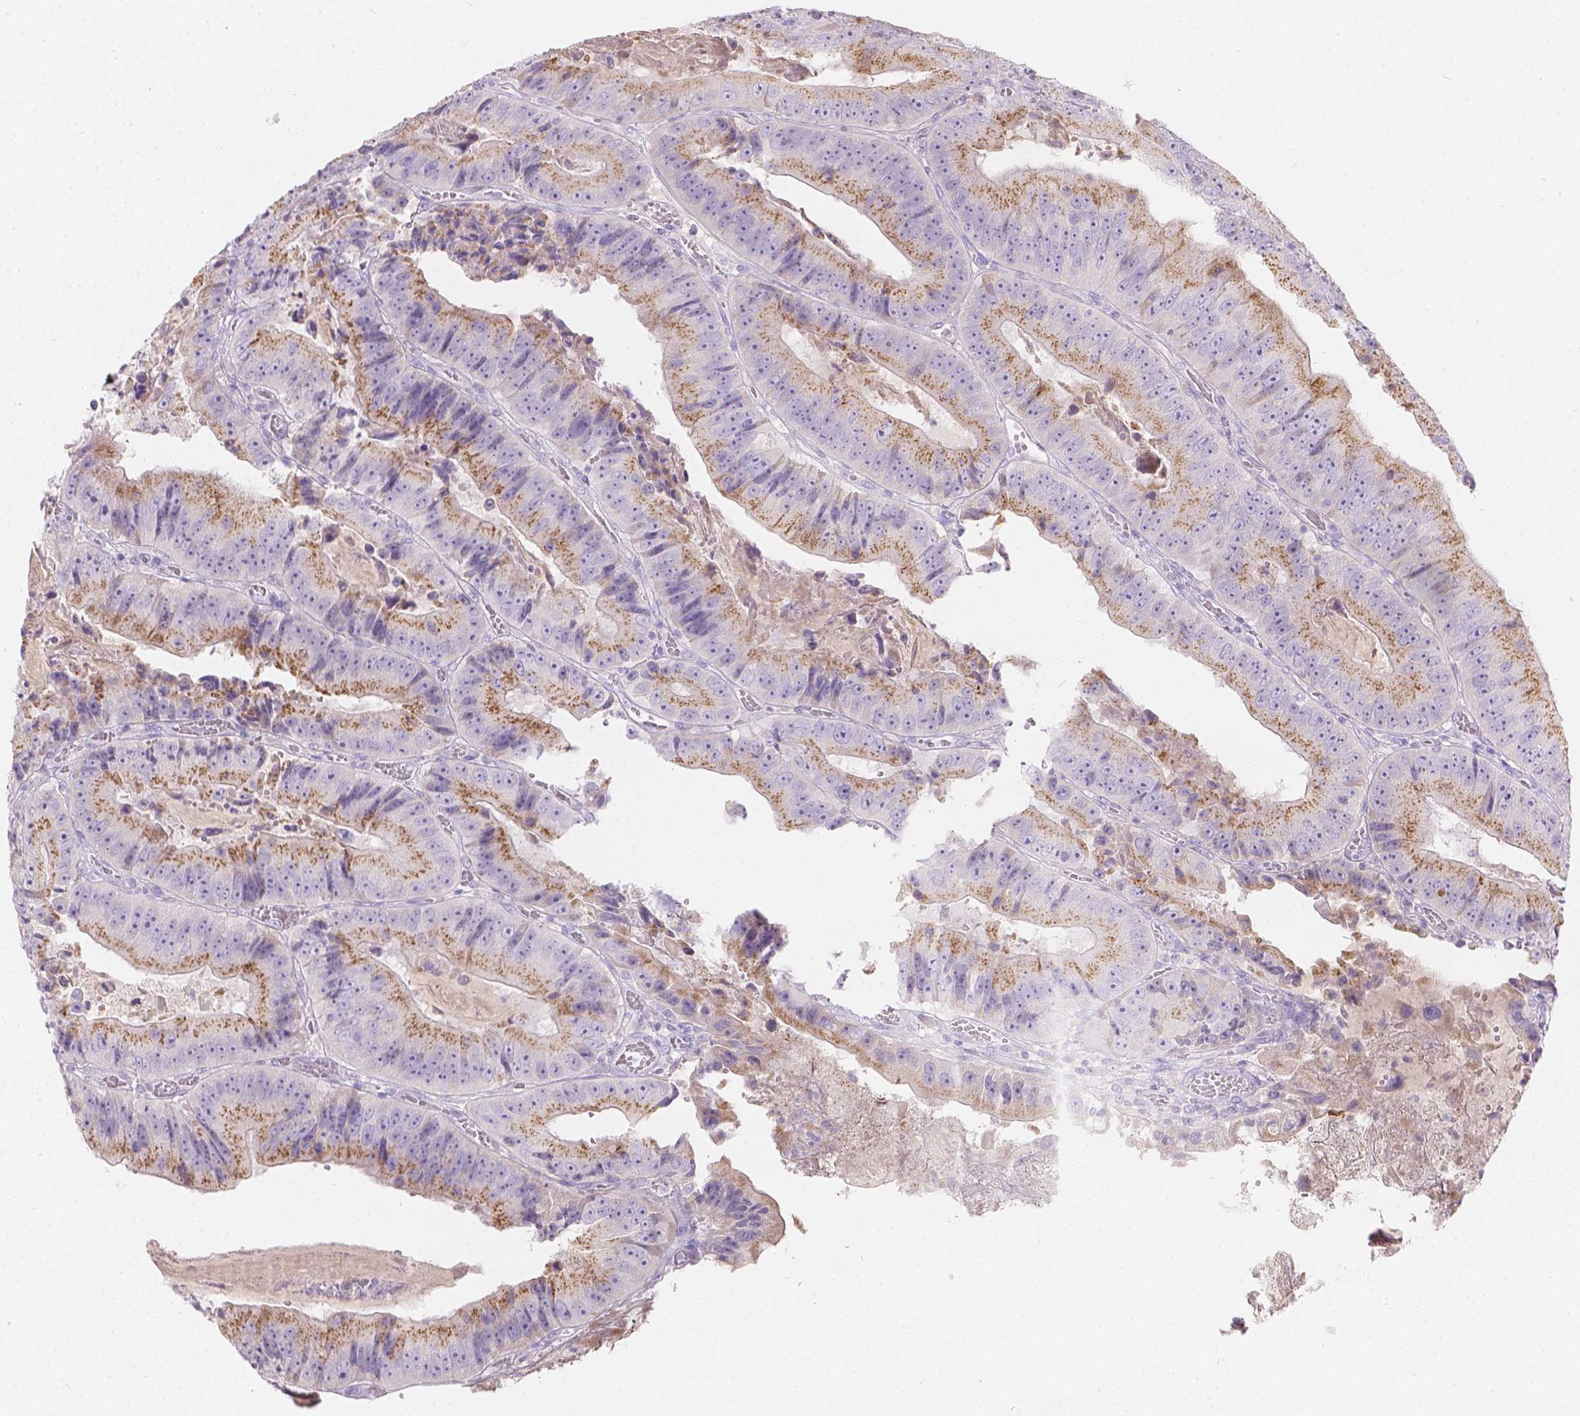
{"staining": {"intensity": "moderate", "quantity": "25%-75%", "location": "cytoplasmic/membranous"}, "tissue": "colorectal cancer", "cell_type": "Tumor cells", "image_type": "cancer", "snomed": [{"axis": "morphology", "description": "Adenocarcinoma, NOS"}, {"axis": "topography", "description": "Colon"}], "caption": "Immunohistochemistry image of colorectal cancer stained for a protein (brown), which displays medium levels of moderate cytoplasmic/membranous staining in about 25%-75% of tumor cells.", "gene": "GAL3ST2", "patient": {"sex": "female", "age": 86}}